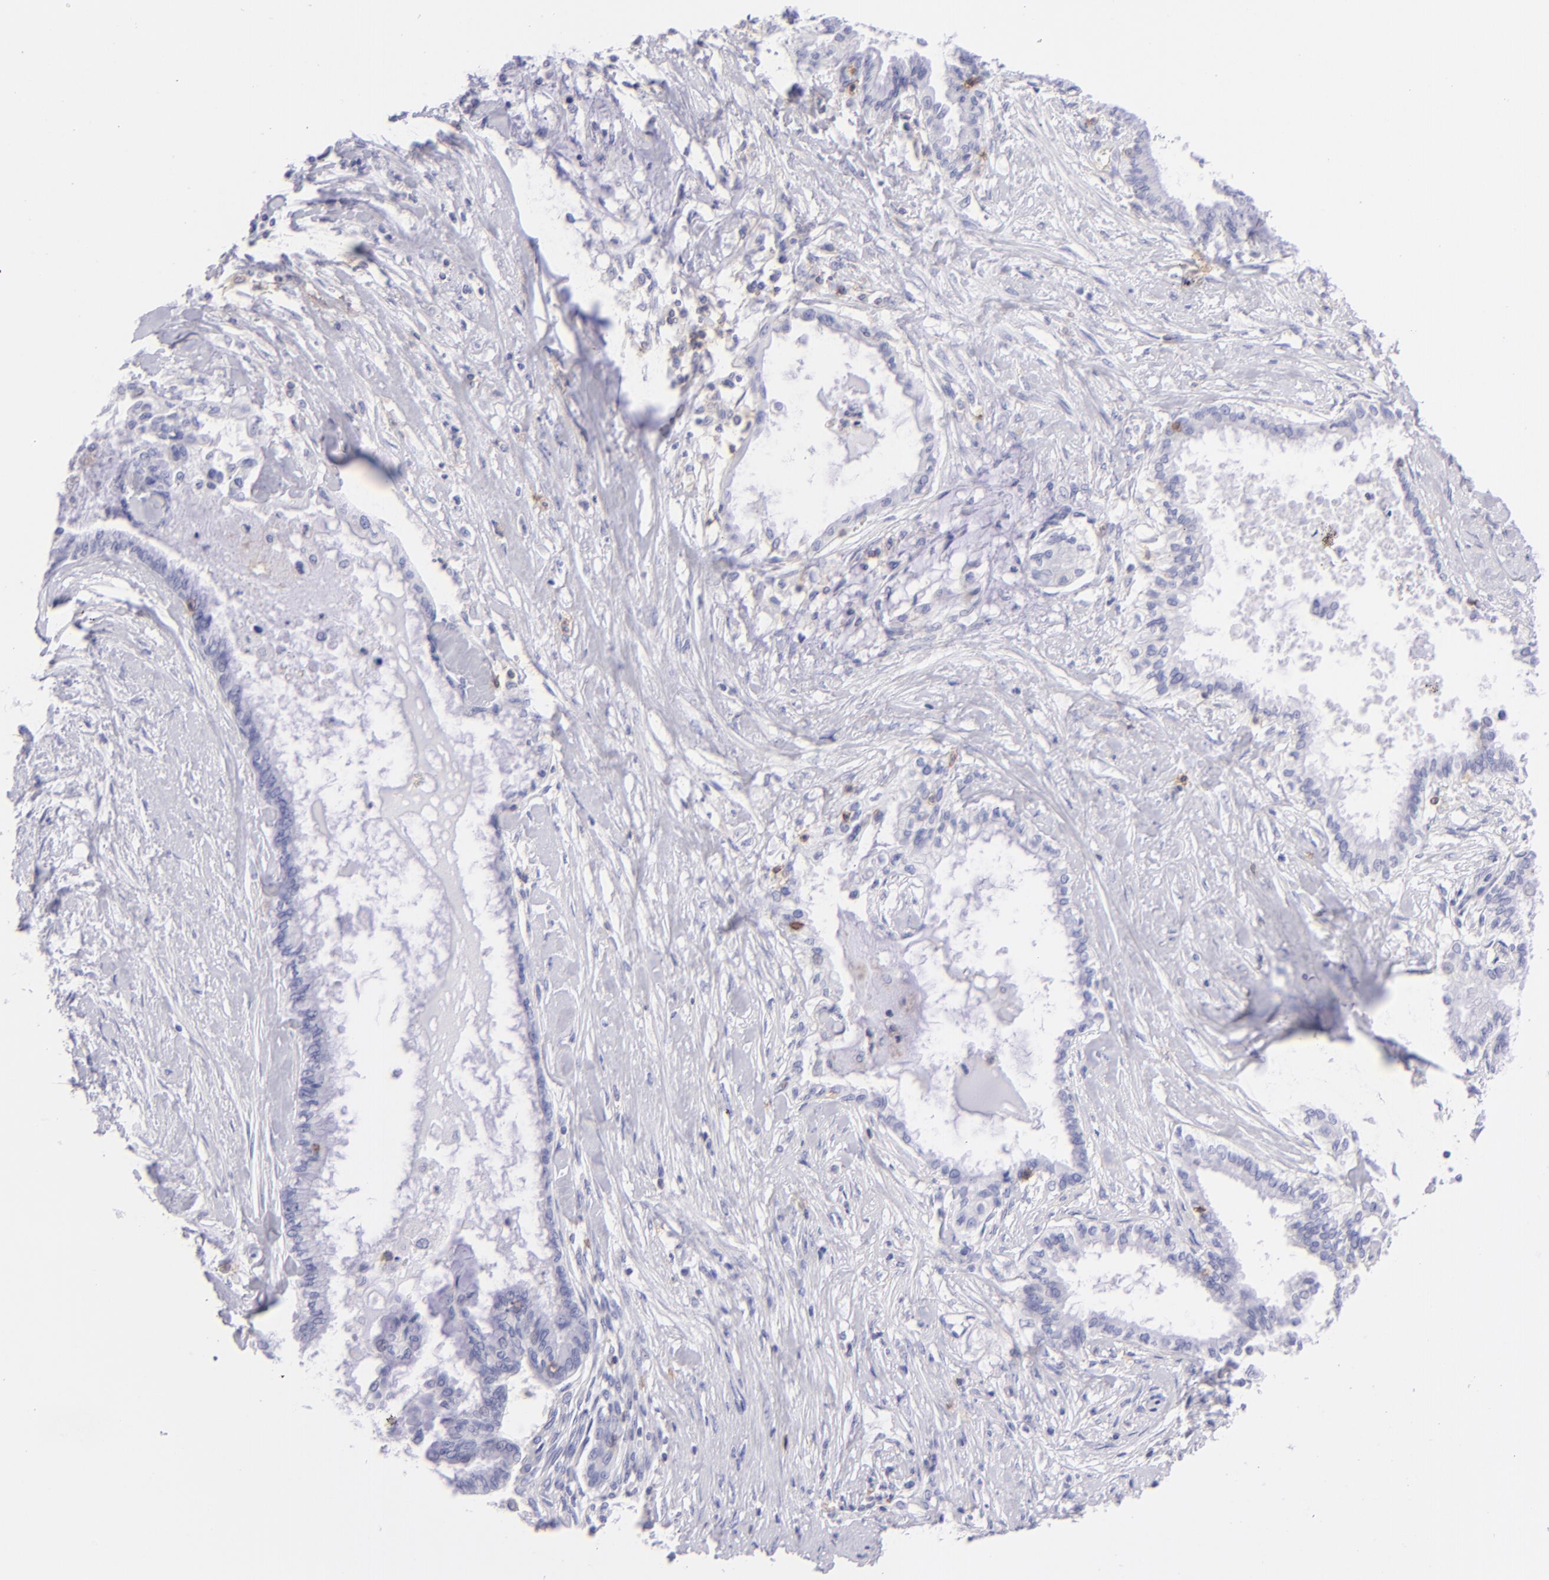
{"staining": {"intensity": "negative", "quantity": "none", "location": "none"}, "tissue": "pancreatic cancer", "cell_type": "Tumor cells", "image_type": "cancer", "snomed": [{"axis": "morphology", "description": "Adenocarcinoma, NOS"}, {"axis": "topography", "description": "Pancreas"}], "caption": "A micrograph of human pancreatic cancer (adenocarcinoma) is negative for staining in tumor cells. (DAB immunohistochemistry, high magnification).", "gene": "CD69", "patient": {"sex": "female", "age": 64}}